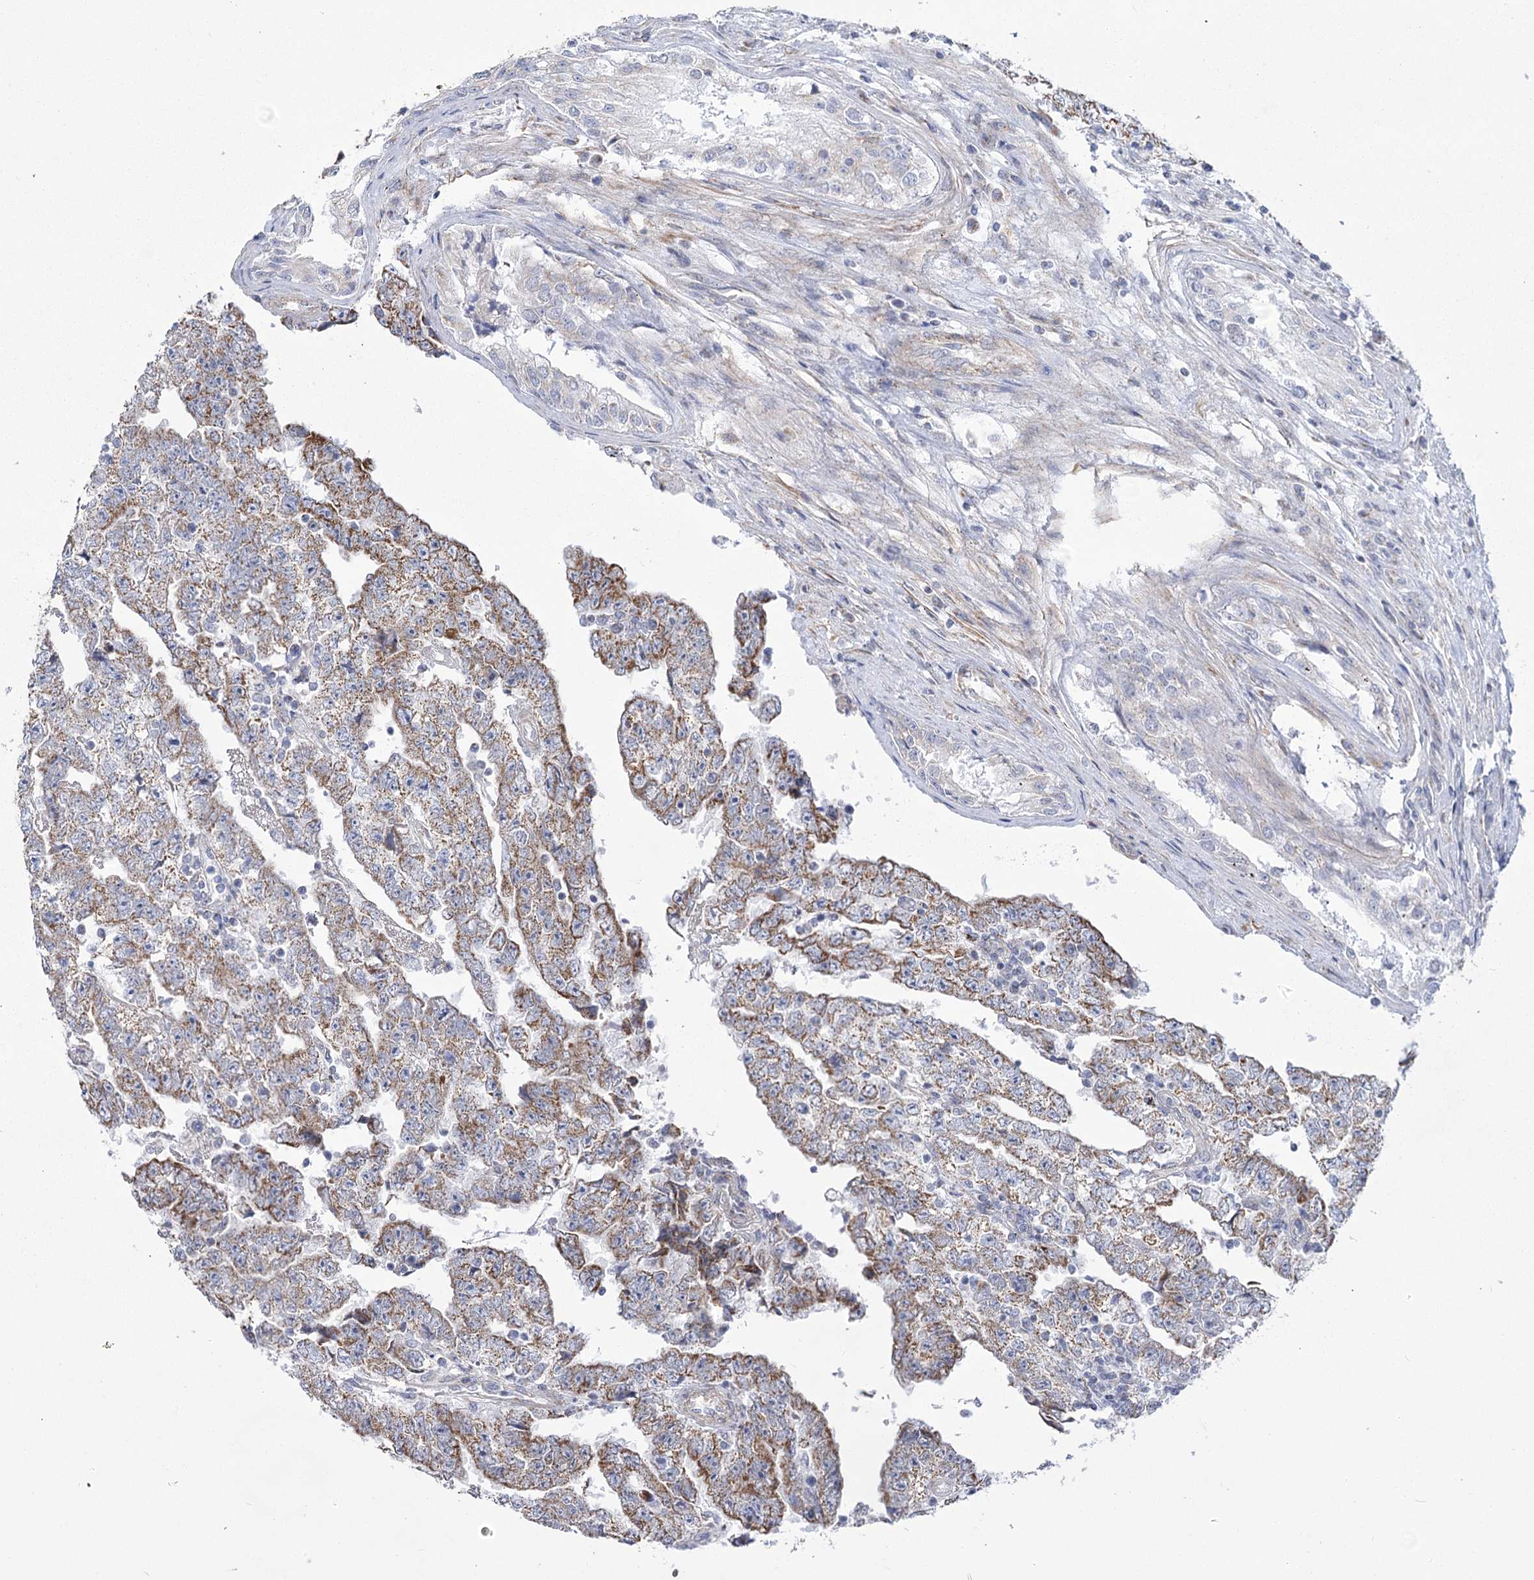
{"staining": {"intensity": "moderate", "quantity": ">75%", "location": "cytoplasmic/membranous"}, "tissue": "testis cancer", "cell_type": "Tumor cells", "image_type": "cancer", "snomed": [{"axis": "morphology", "description": "Carcinoma, Embryonal, NOS"}, {"axis": "topography", "description": "Testis"}], "caption": "Tumor cells display moderate cytoplasmic/membranous staining in about >75% of cells in testis cancer (embryonal carcinoma). (brown staining indicates protein expression, while blue staining denotes nuclei).", "gene": "PDHB", "patient": {"sex": "male", "age": 25}}